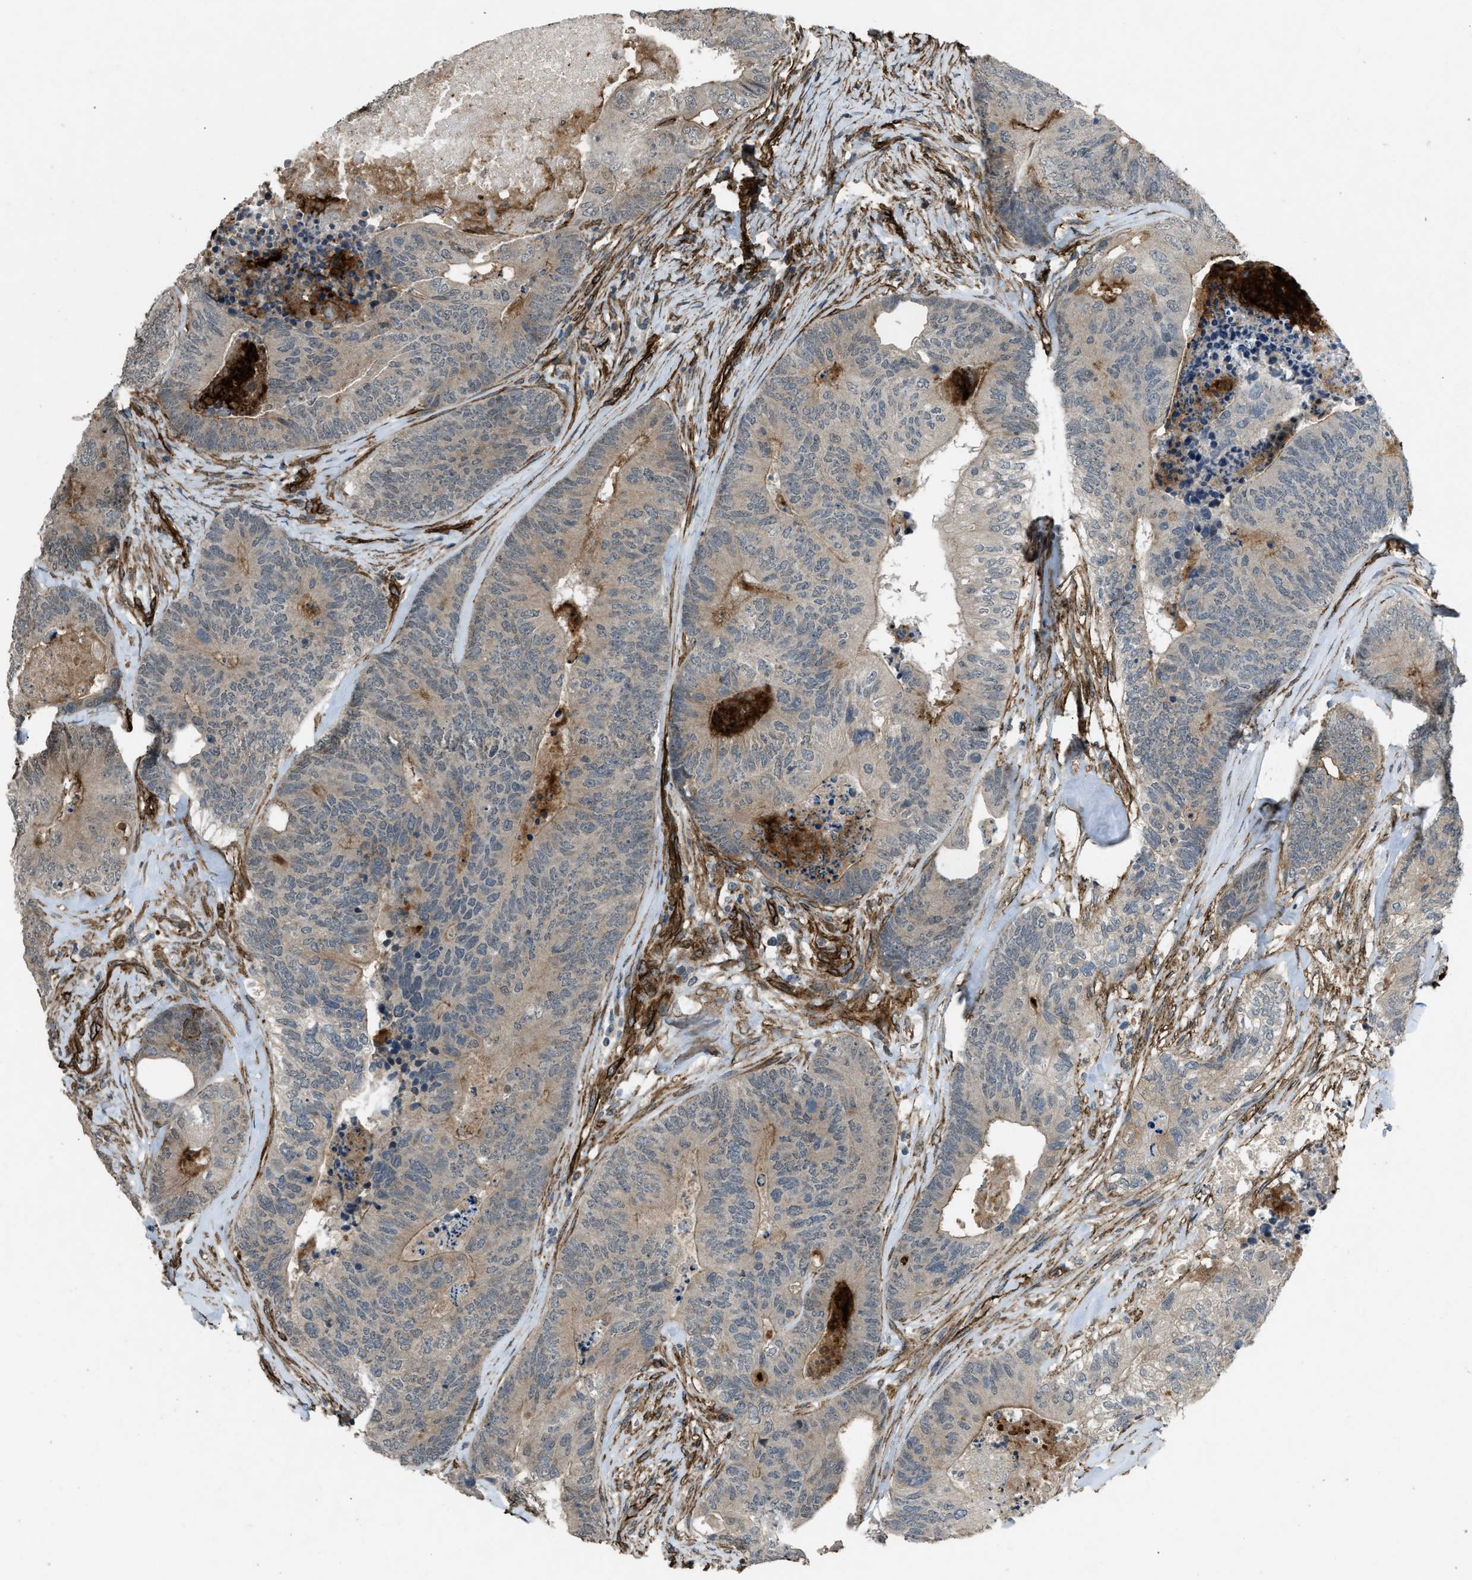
{"staining": {"intensity": "moderate", "quantity": "<25%", "location": "cytoplasmic/membranous"}, "tissue": "colorectal cancer", "cell_type": "Tumor cells", "image_type": "cancer", "snomed": [{"axis": "morphology", "description": "Adenocarcinoma, NOS"}, {"axis": "topography", "description": "Colon"}], "caption": "Moderate cytoplasmic/membranous staining for a protein is present in about <25% of tumor cells of colorectal adenocarcinoma using immunohistochemistry (IHC).", "gene": "NMB", "patient": {"sex": "female", "age": 67}}